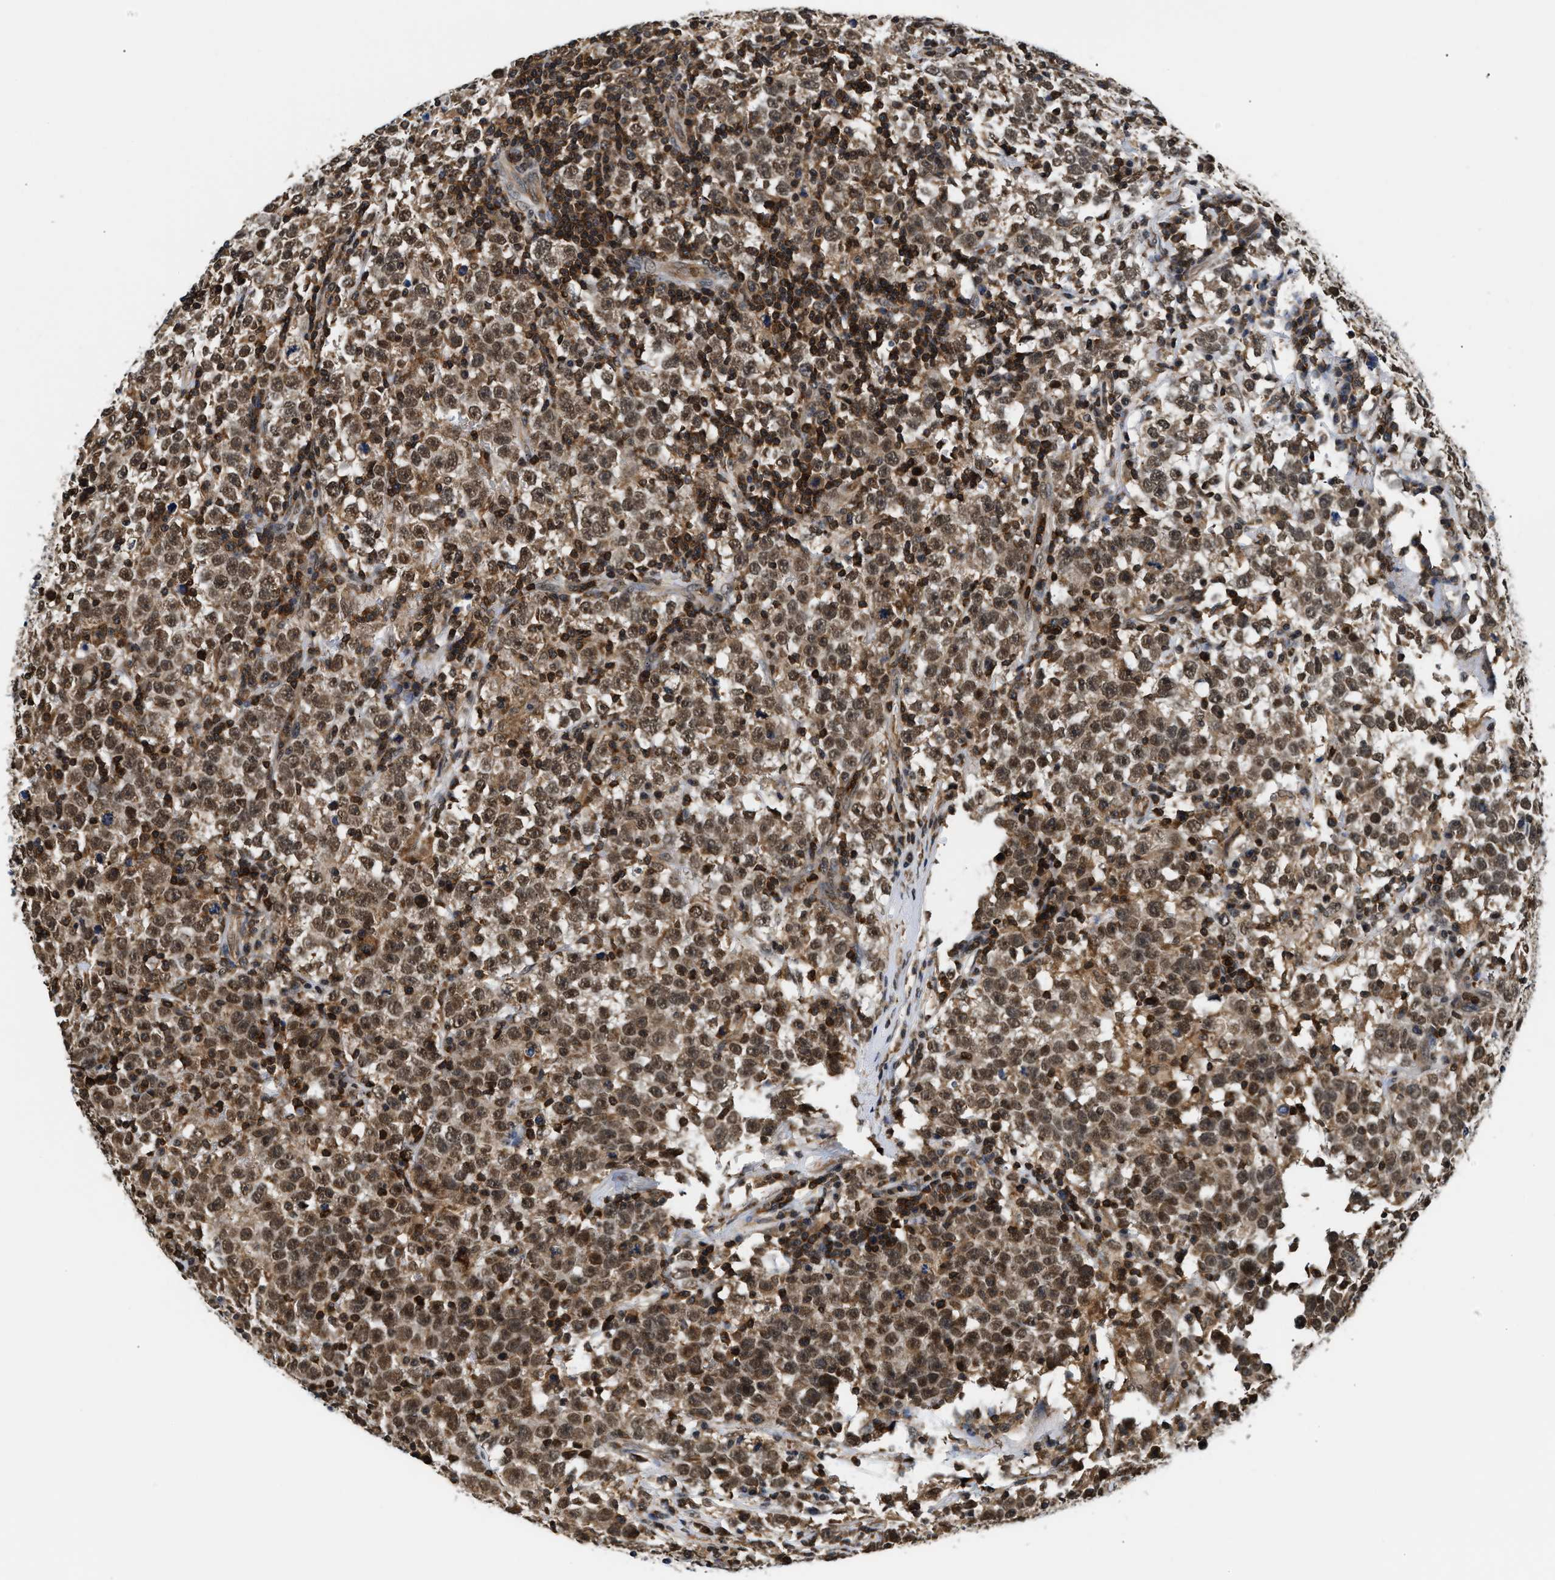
{"staining": {"intensity": "moderate", "quantity": ">75%", "location": "cytoplasmic/membranous,nuclear"}, "tissue": "testis cancer", "cell_type": "Tumor cells", "image_type": "cancer", "snomed": [{"axis": "morphology", "description": "Seminoma, NOS"}, {"axis": "topography", "description": "Testis"}], "caption": "Testis seminoma stained with a brown dye exhibits moderate cytoplasmic/membranous and nuclear positive expression in about >75% of tumor cells.", "gene": "STK10", "patient": {"sex": "male", "age": 43}}